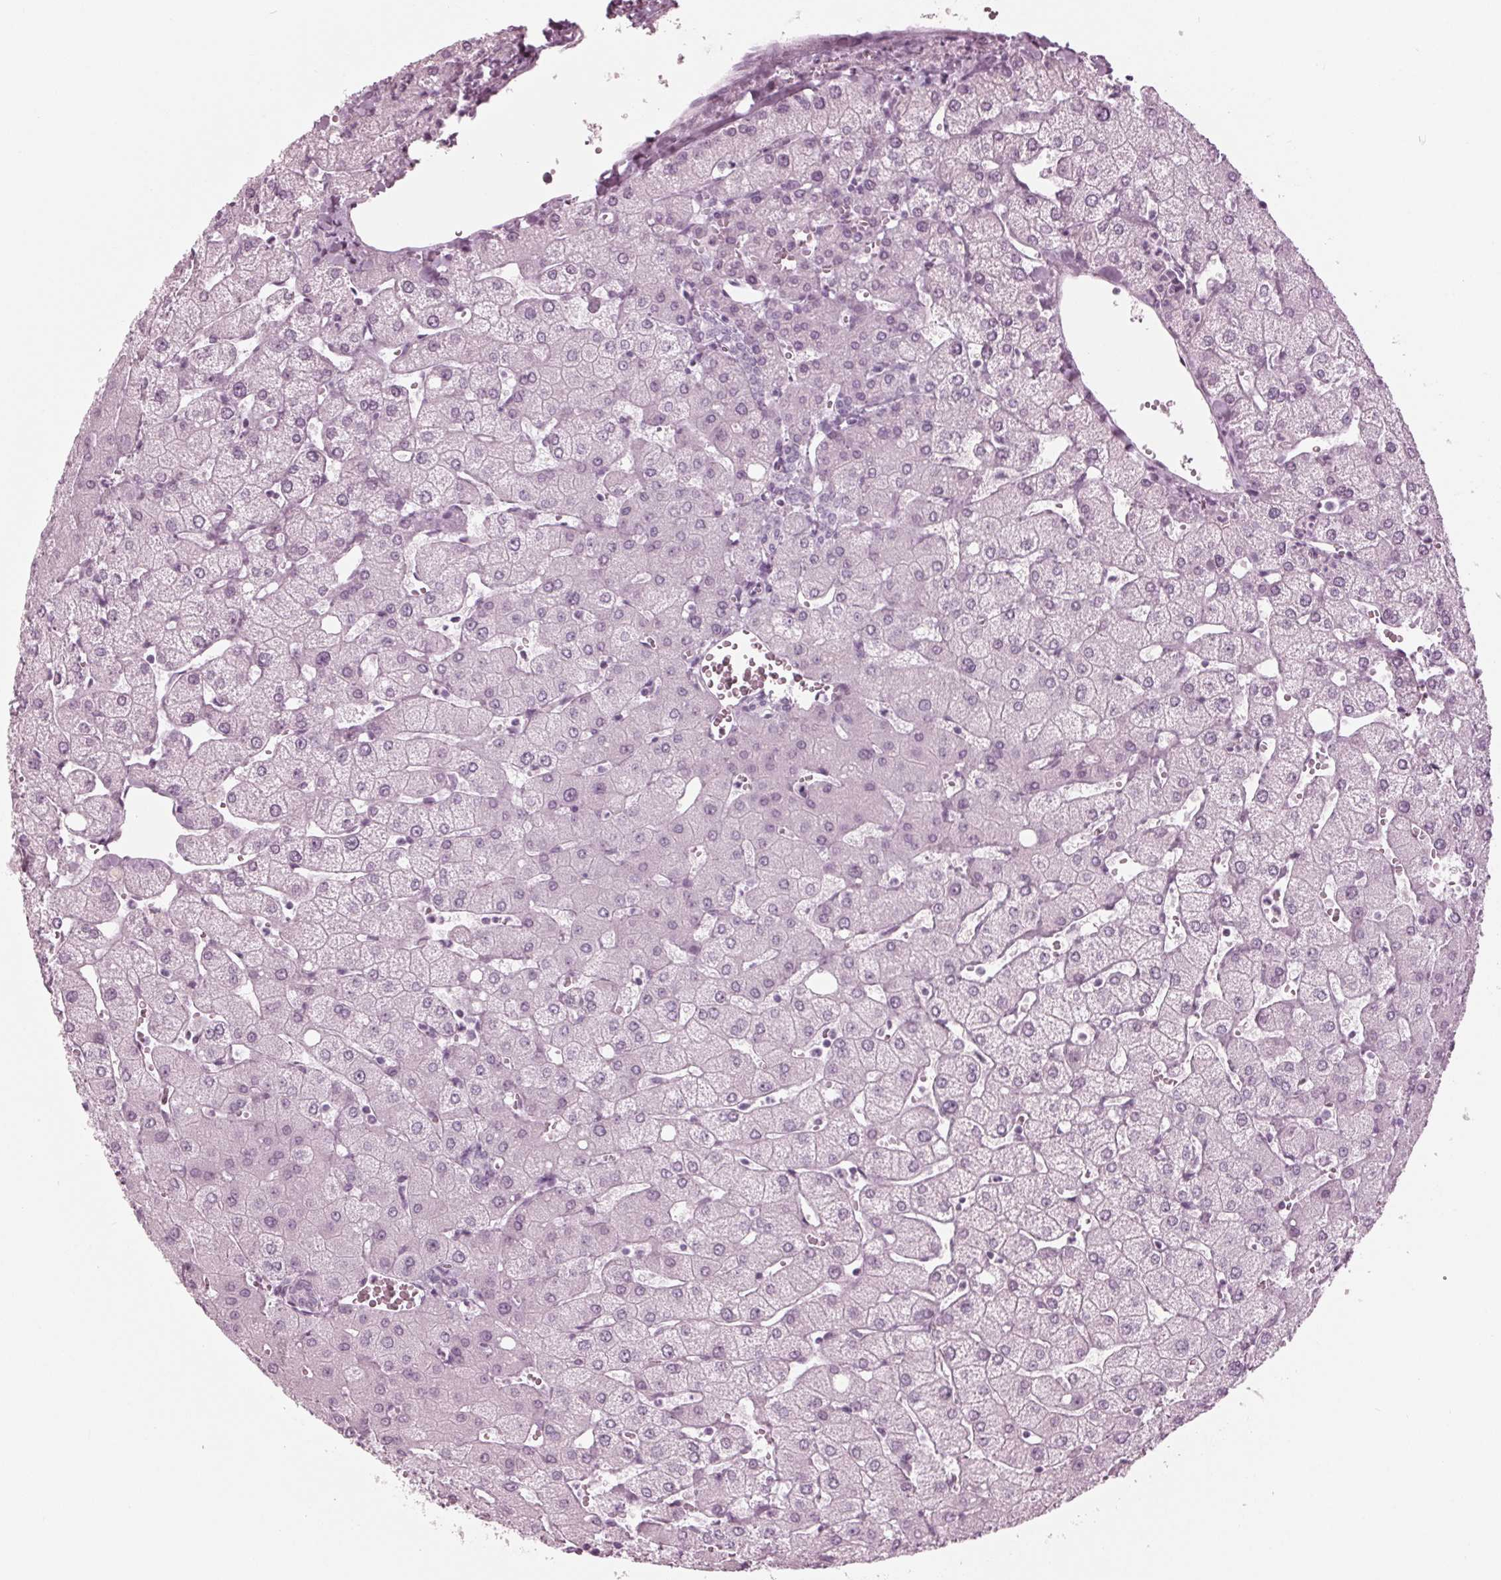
{"staining": {"intensity": "negative", "quantity": "none", "location": "none"}, "tissue": "liver", "cell_type": "Cholangiocytes", "image_type": "normal", "snomed": [{"axis": "morphology", "description": "Normal tissue, NOS"}, {"axis": "topography", "description": "Liver"}], "caption": "IHC image of normal human liver stained for a protein (brown), which exhibits no positivity in cholangiocytes.", "gene": "KRT28", "patient": {"sex": "female", "age": 54}}